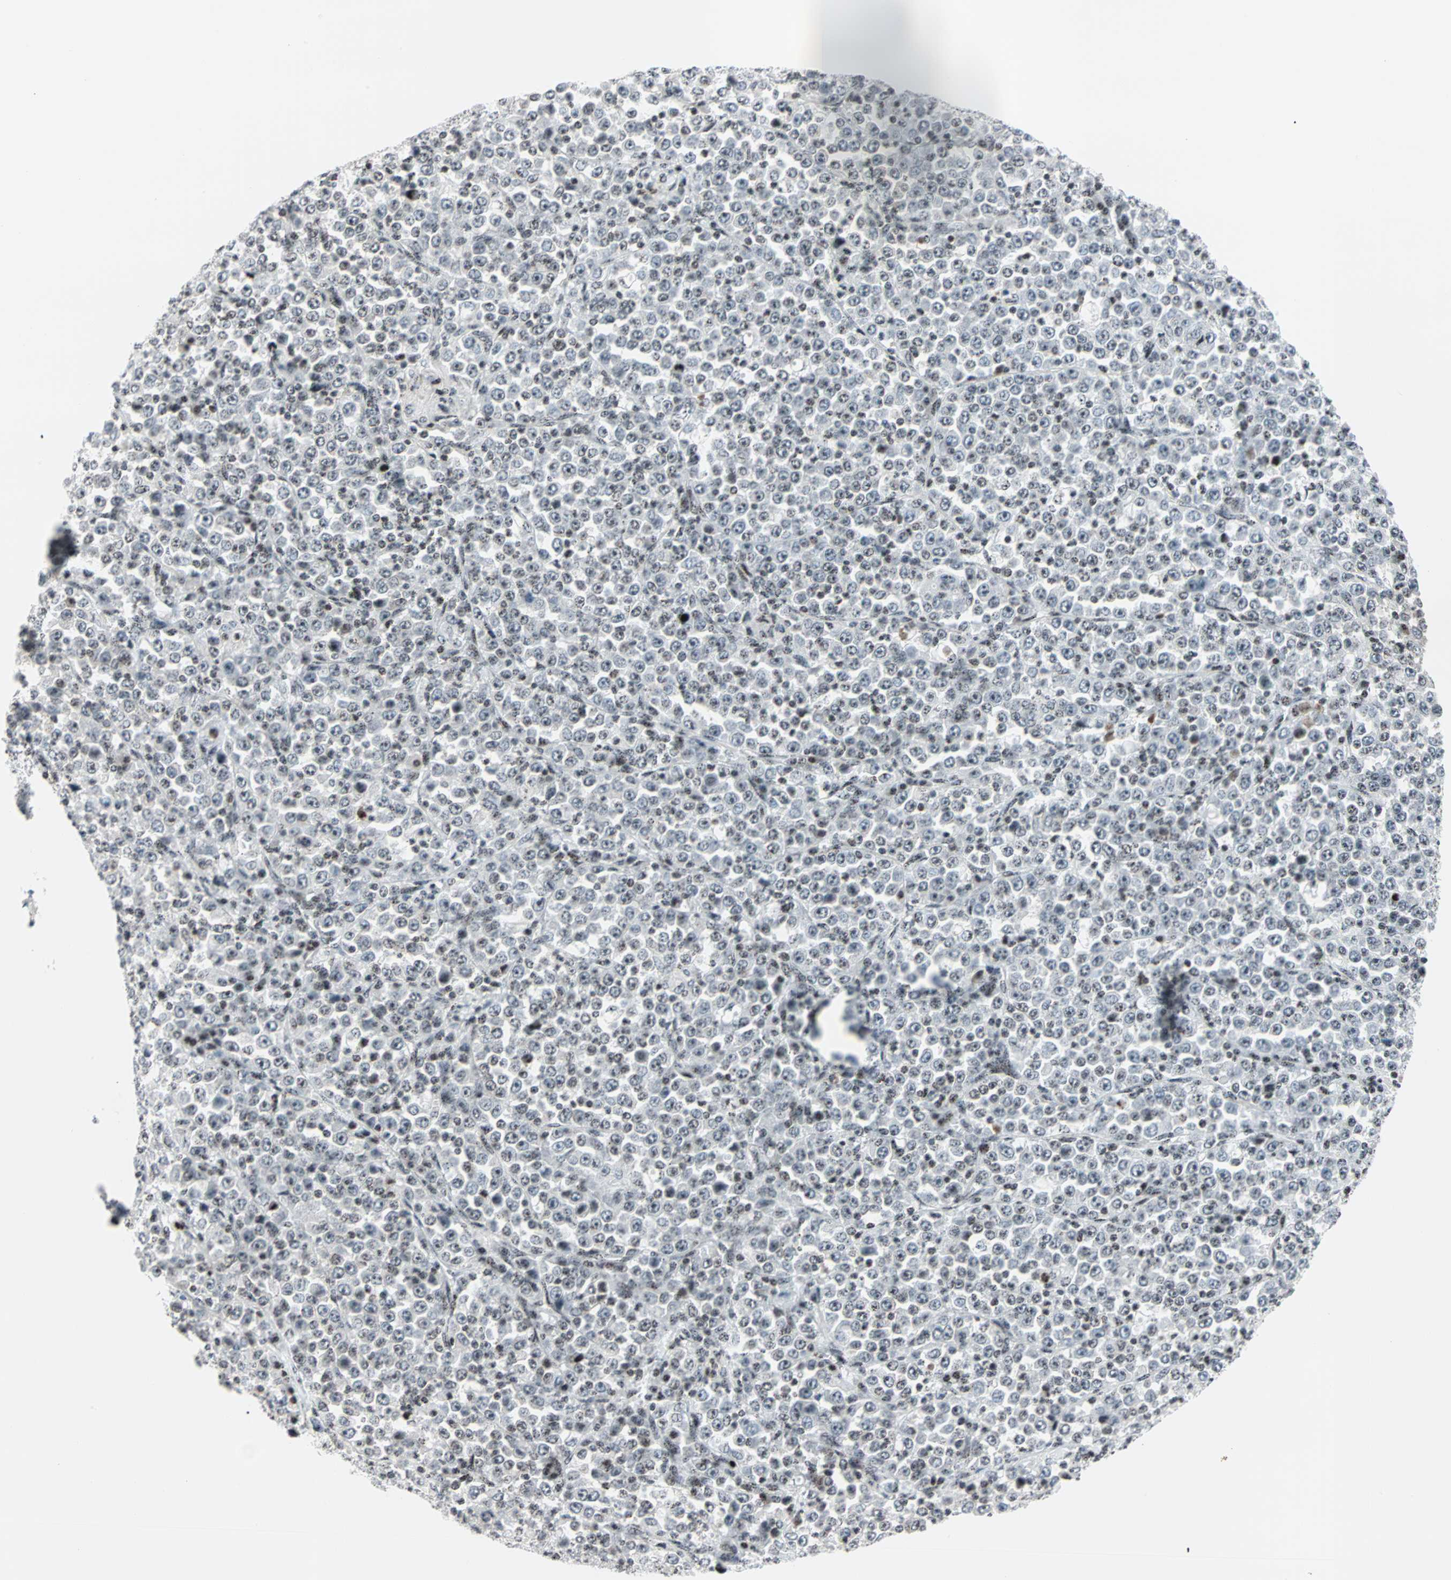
{"staining": {"intensity": "weak", "quantity": ">75%", "location": "nuclear"}, "tissue": "stomach cancer", "cell_type": "Tumor cells", "image_type": "cancer", "snomed": [{"axis": "morphology", "description": "Normal tissue, NOS"}, {"axis": "morphology", "description": "Adenocarcinoma, NOS"}, {"axis": "topography", "description": "Stomach, upper"}, {"axis": "topography", "description": "Stomach"}], "caption": "Immunohistochemistry photomicrograph of human stomach adenocarcinoma stained for a protein (brown), which exhibits low levels of weak nuclear positivity in about >75% of tumor cells.", "gene": "CENPA", "patient": {"sex": "male", "age": 59}}